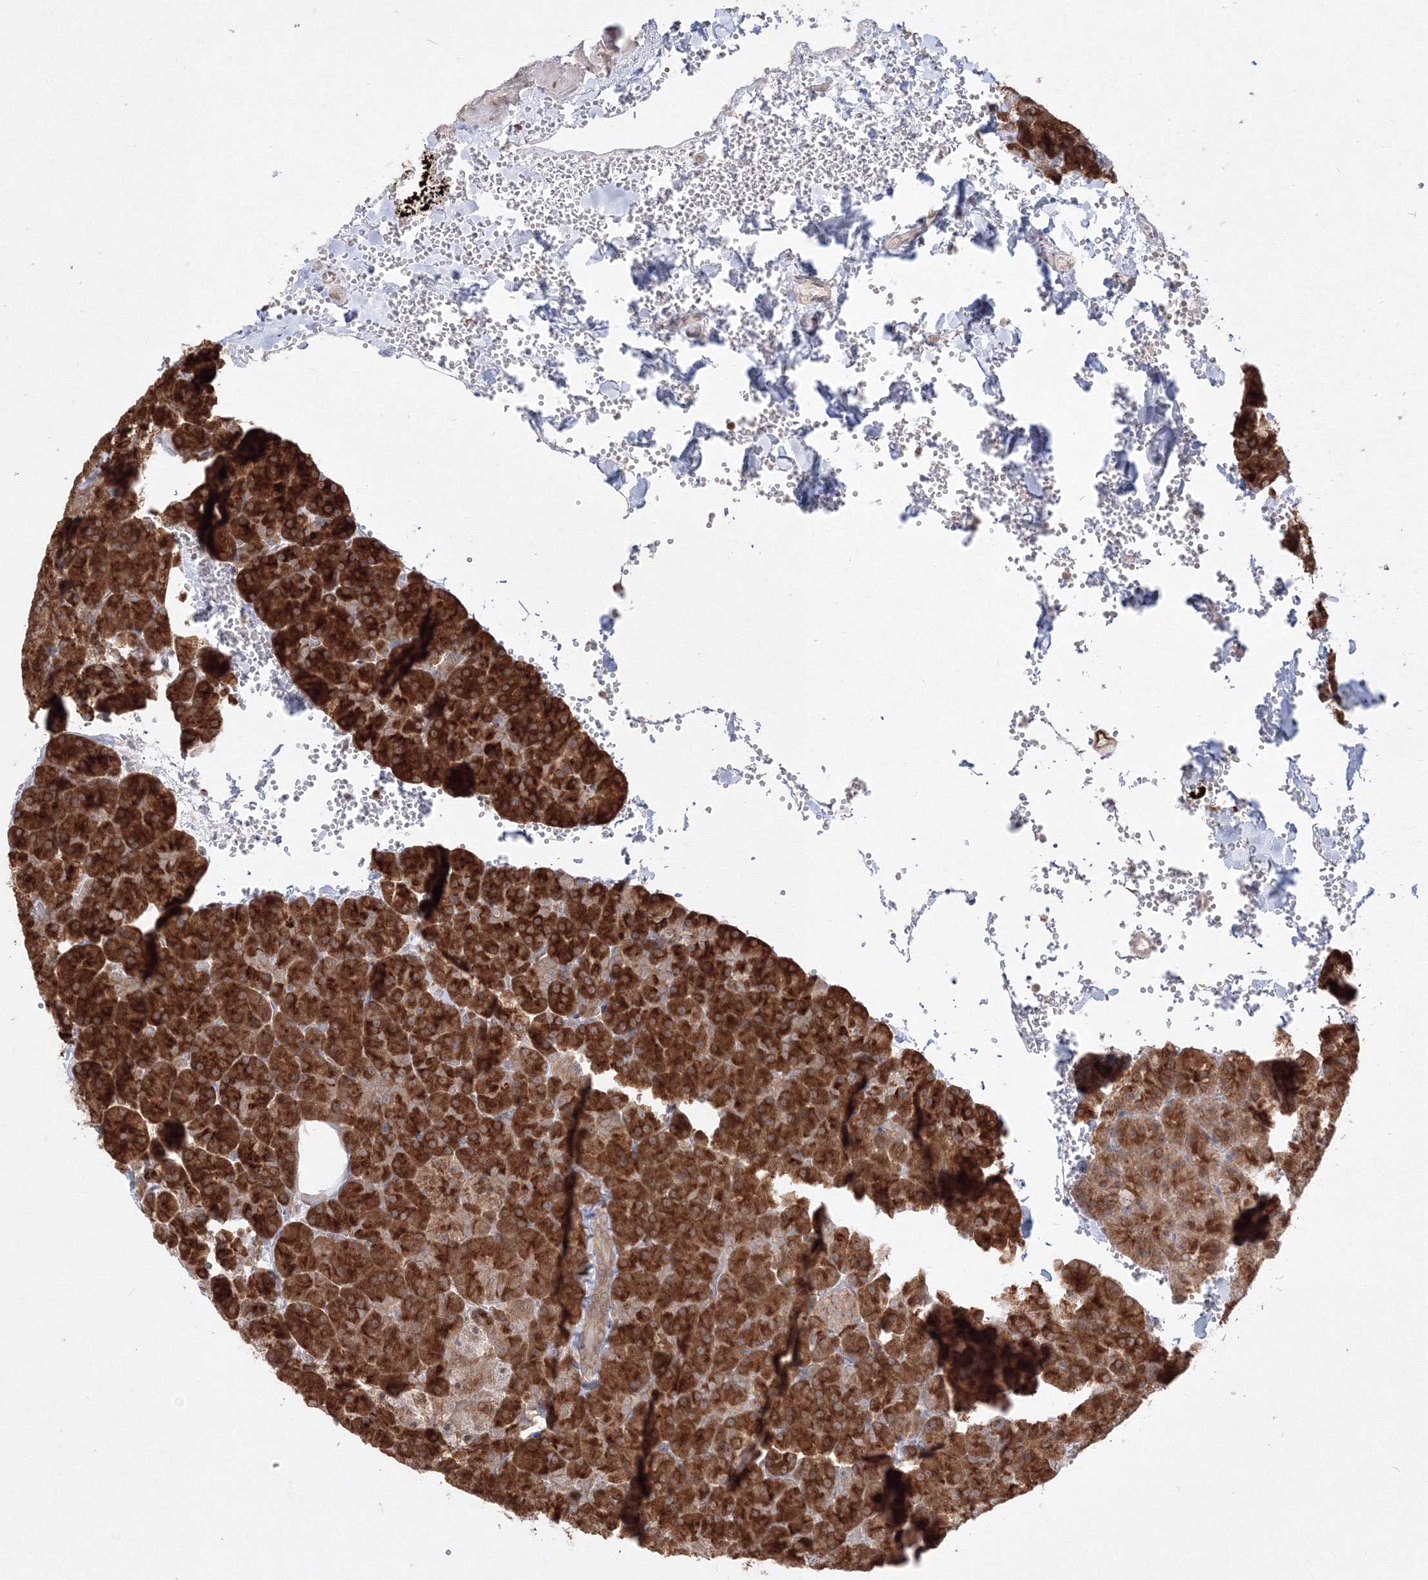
{"staining": {"intensity": "strong", "quantity": ">75%", "location": "cytoplasmic/membranous"}, "tissue": "pancreas", "cell_type": "Exocrine glandular cells", "image_type": "normal", "snomed": [{"axis": "morphology", "description": "Normal tissue, NOS"}, {"axis": "morphology", "description": "Carcinoid, malignant, NOS"}, {"axis": "topography", "description": "Pancreas"}], "caption": "Protein analysis of normal pancreas demonstrates strong cytoplasmic/membranous positivity in about >75% of exocrine glandular cells.", "gene": "TMEM50B", "patient": {"sex": "female", "age": 35}}